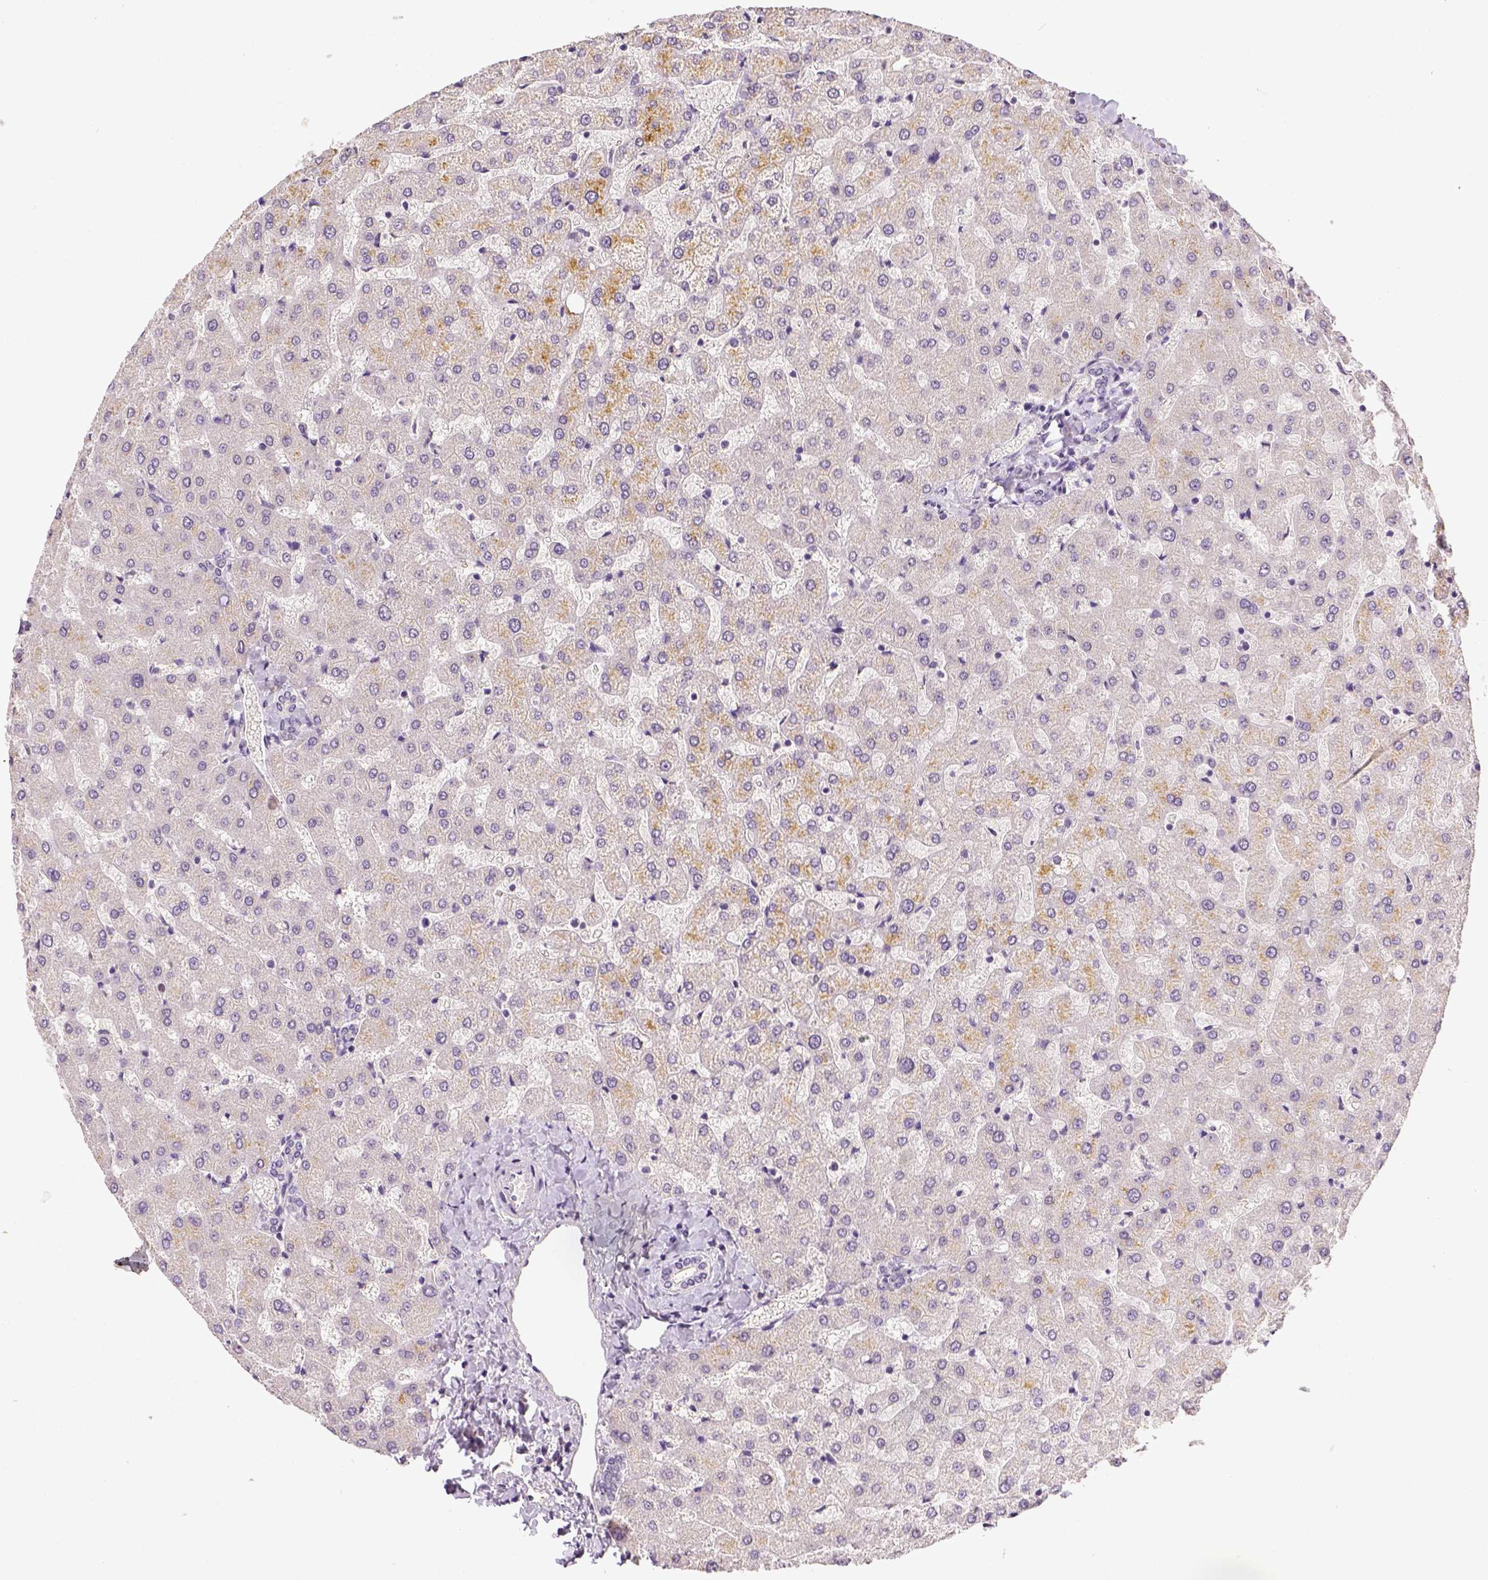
{"staining": {"intensity": "negative", "quantity": "none", "location": "none"}, "tissue": "liver", "cell_type": "Cholangiocytes", "image_type": "normal", "snomed": [{"axis": "morphology", "description": "Normal tissue, NOS"}, {"axis": "topography", "description": "Liver"}], "caption": "The immunohistochemistry photomicrograph has no significant positivity in cholangiocytes of liver. The staining was performed using DAB (3,3'-diaminobenzidine) to visualize the protein expression in brown, while the nuclei were stained in blue with hematoxylin (Magnification: 20x).", "gene": "CDKN1A", "patient": {"sex": "female", "age": 50}}